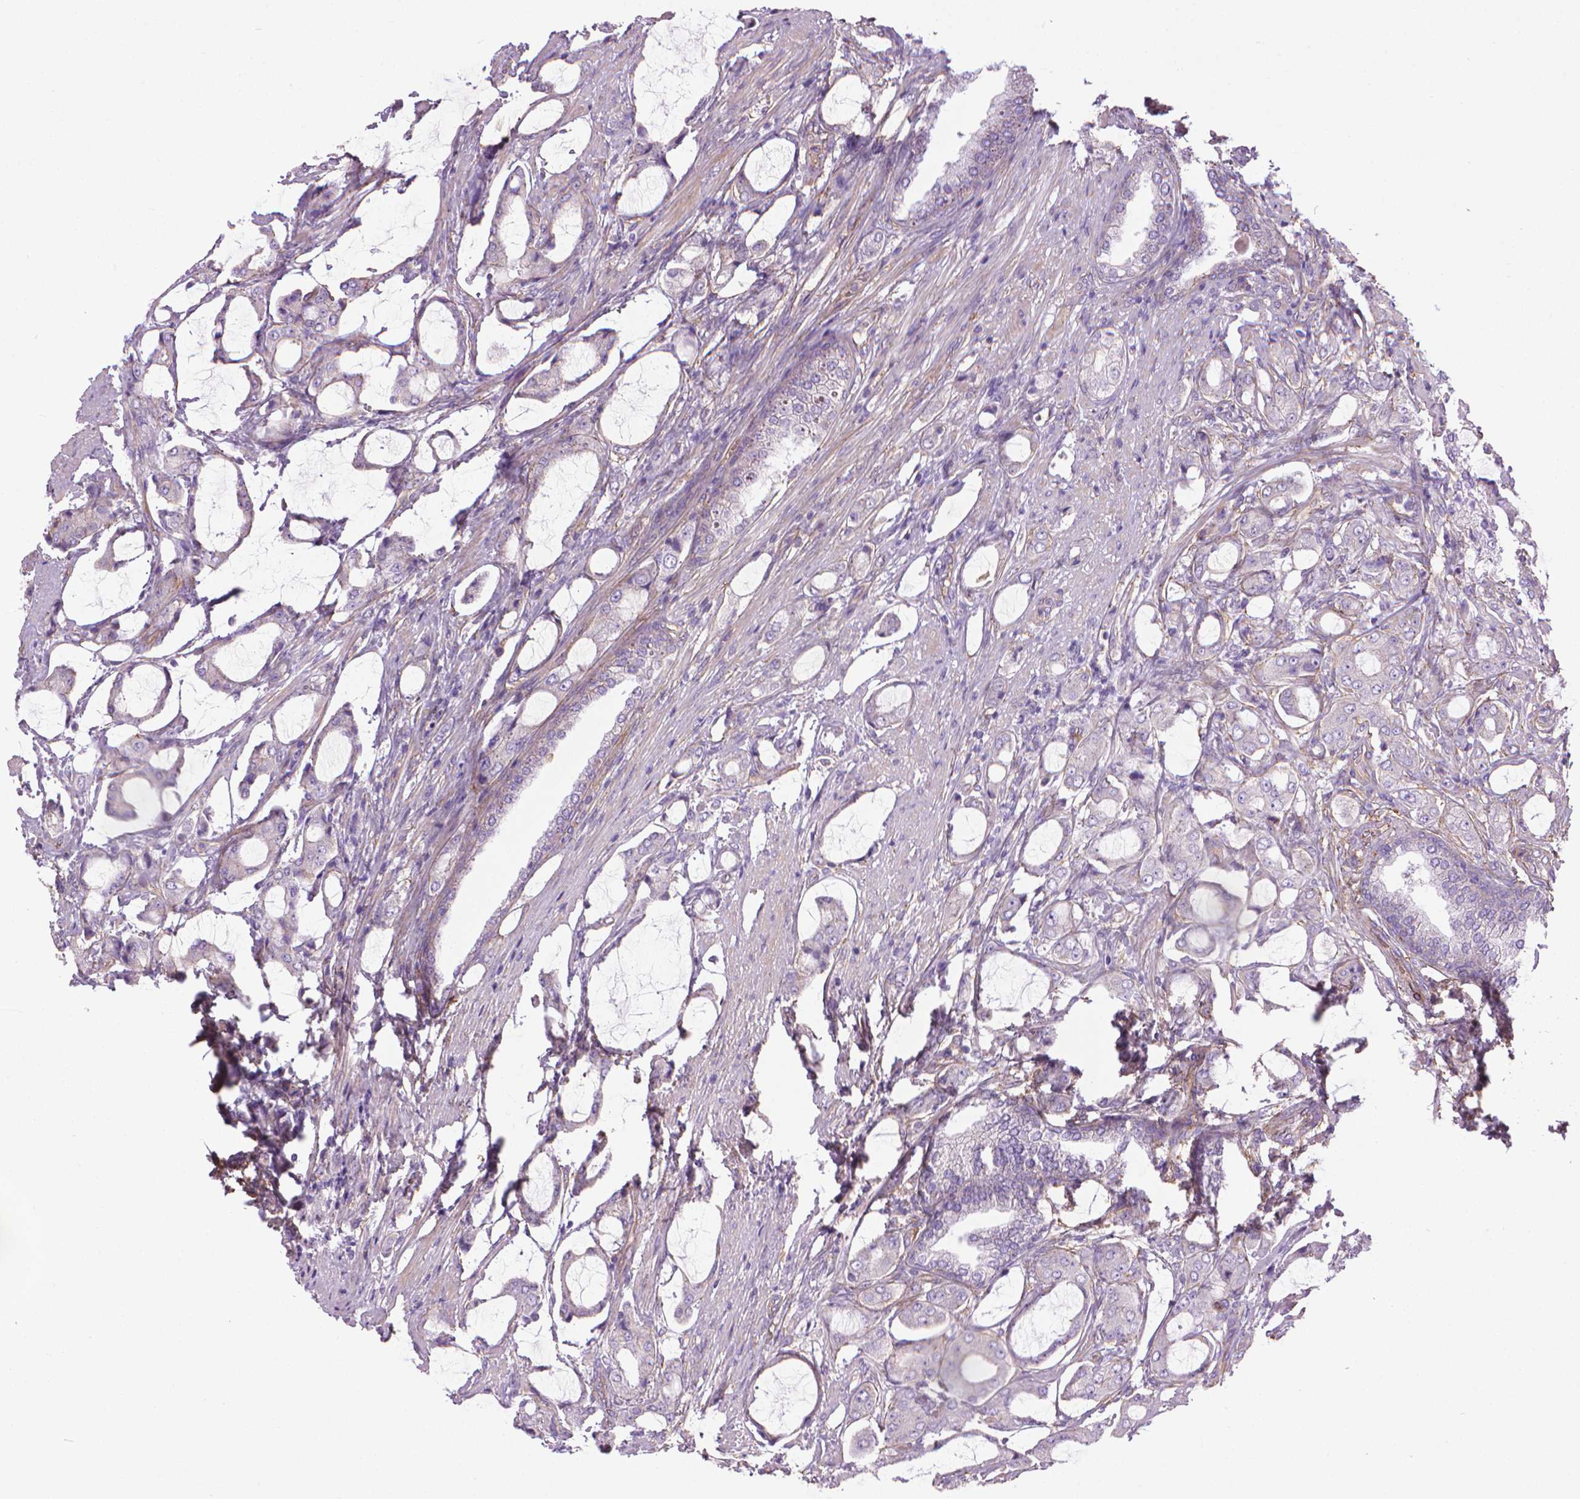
{"staining": {"intensity": "negative", "quantity": "none", "location": "none"}, "tissue": "prostate cancer", "cell_type": "Tumor cells", "image_type": "cancer", "snomed": [{"axis": "morphology", "description": "Adenocarcinoma, NOS"}, {"axis": "topography", "description": "Prostate"}], "caption": "An immunohistochemistry (IHC) micrograph of prostate cancer is shown. There is no staining in tumor cells of prostate cancer.", "gene": "TENT5A", "patient": {"sex": "male", "age": 63}}